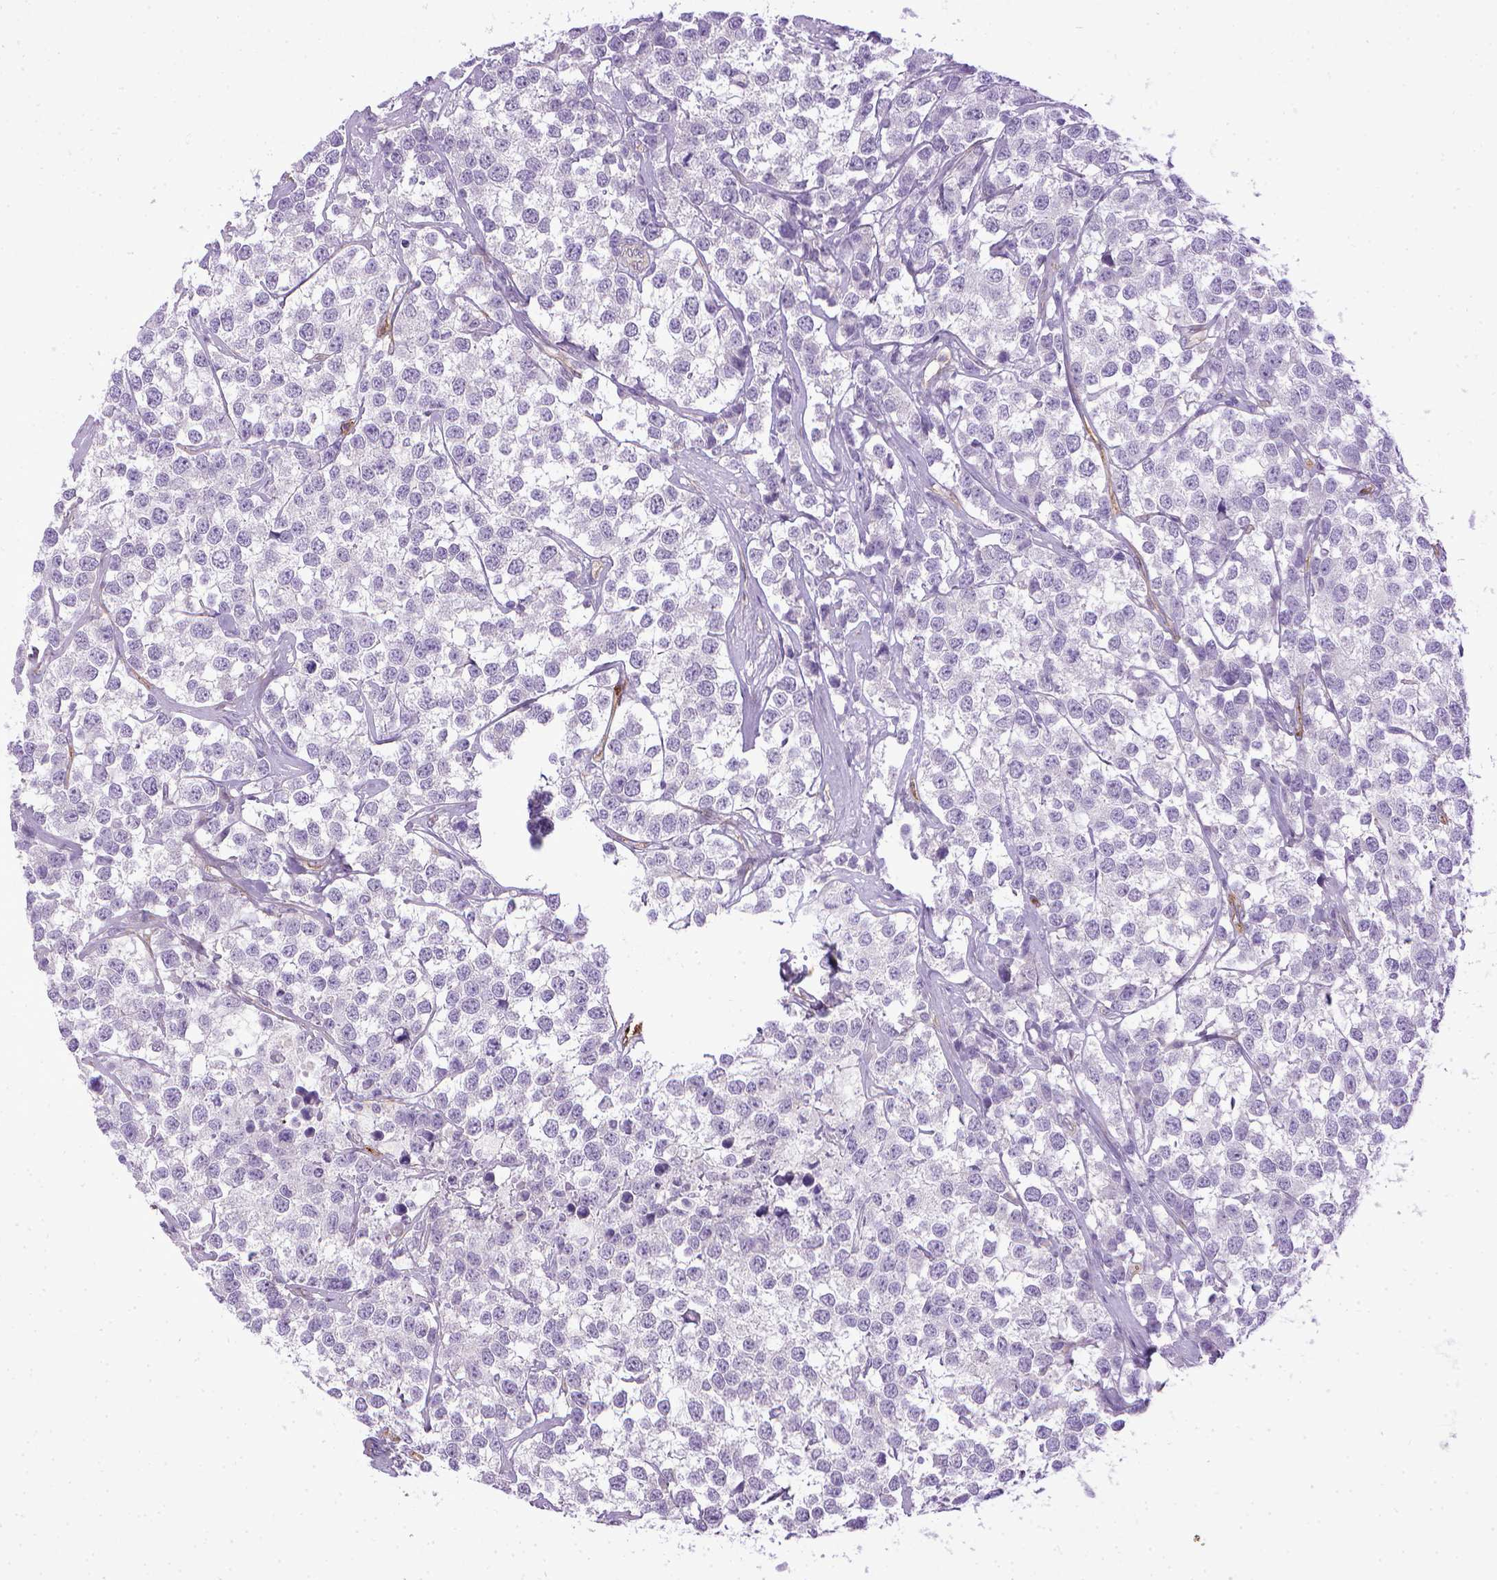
{"staining": {"intensity": "negative", "quantity": "none", "location": "none"}, "tissue": "testis cancer", "cell_type": "Tumor cells", "image_type": "cancer", "snomed": [{"axis": "morphology", "description": "Seminoma, NOS"}, {"axis": "topography", "description": "Testis"}], "caption": "IHC image of neoplastic tissue: testis cancer (seminoma) stained with DAB demonstrates no significant protein positivity in tumor cells. Nuclei are stained in blue.", "gene": "ENG", "patient": {"sex": "male", "age": 59}}